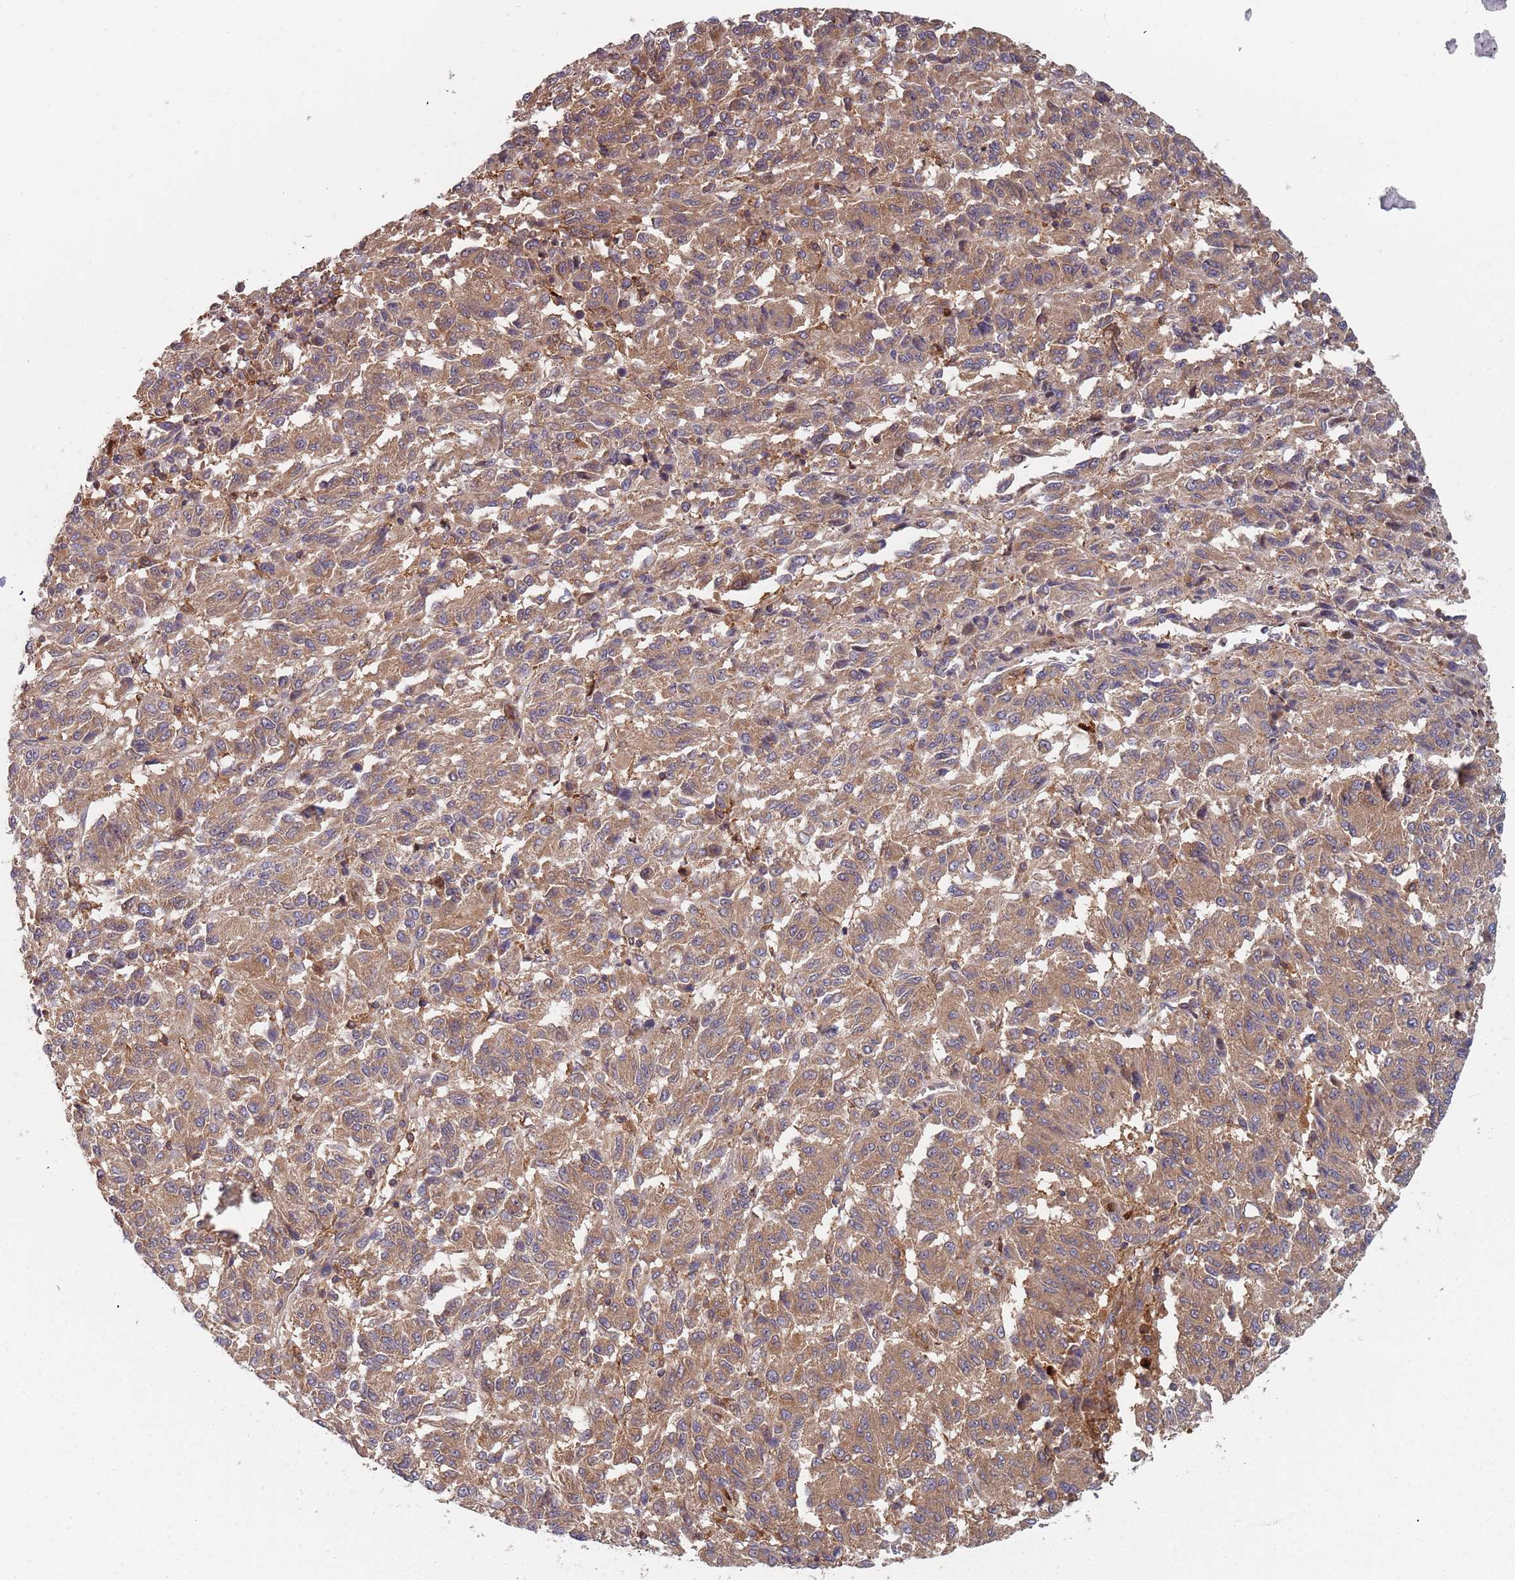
{"staining": {"intensity": "moderate", "quantity": ">75%", "location": "cytoplasmic/membranous"}, "tissue": "melanoma", "cell_type": "Tumor cells", "image_type": "cancer", "snomed": [{"axis": "morphology", "description": "Malignant melanoma, Metastatic site"}, {"axis": "topography", "description": "Lung"}], "caption": "Melanoma stained with DAB immunohistochemistry (IHC) demonstrates medium levels of moderate cytoplasmic/membranous expression in about >75% of tumor cells.", "gene": "GDI2", "patient": {"sex": "male", "age": 64}}